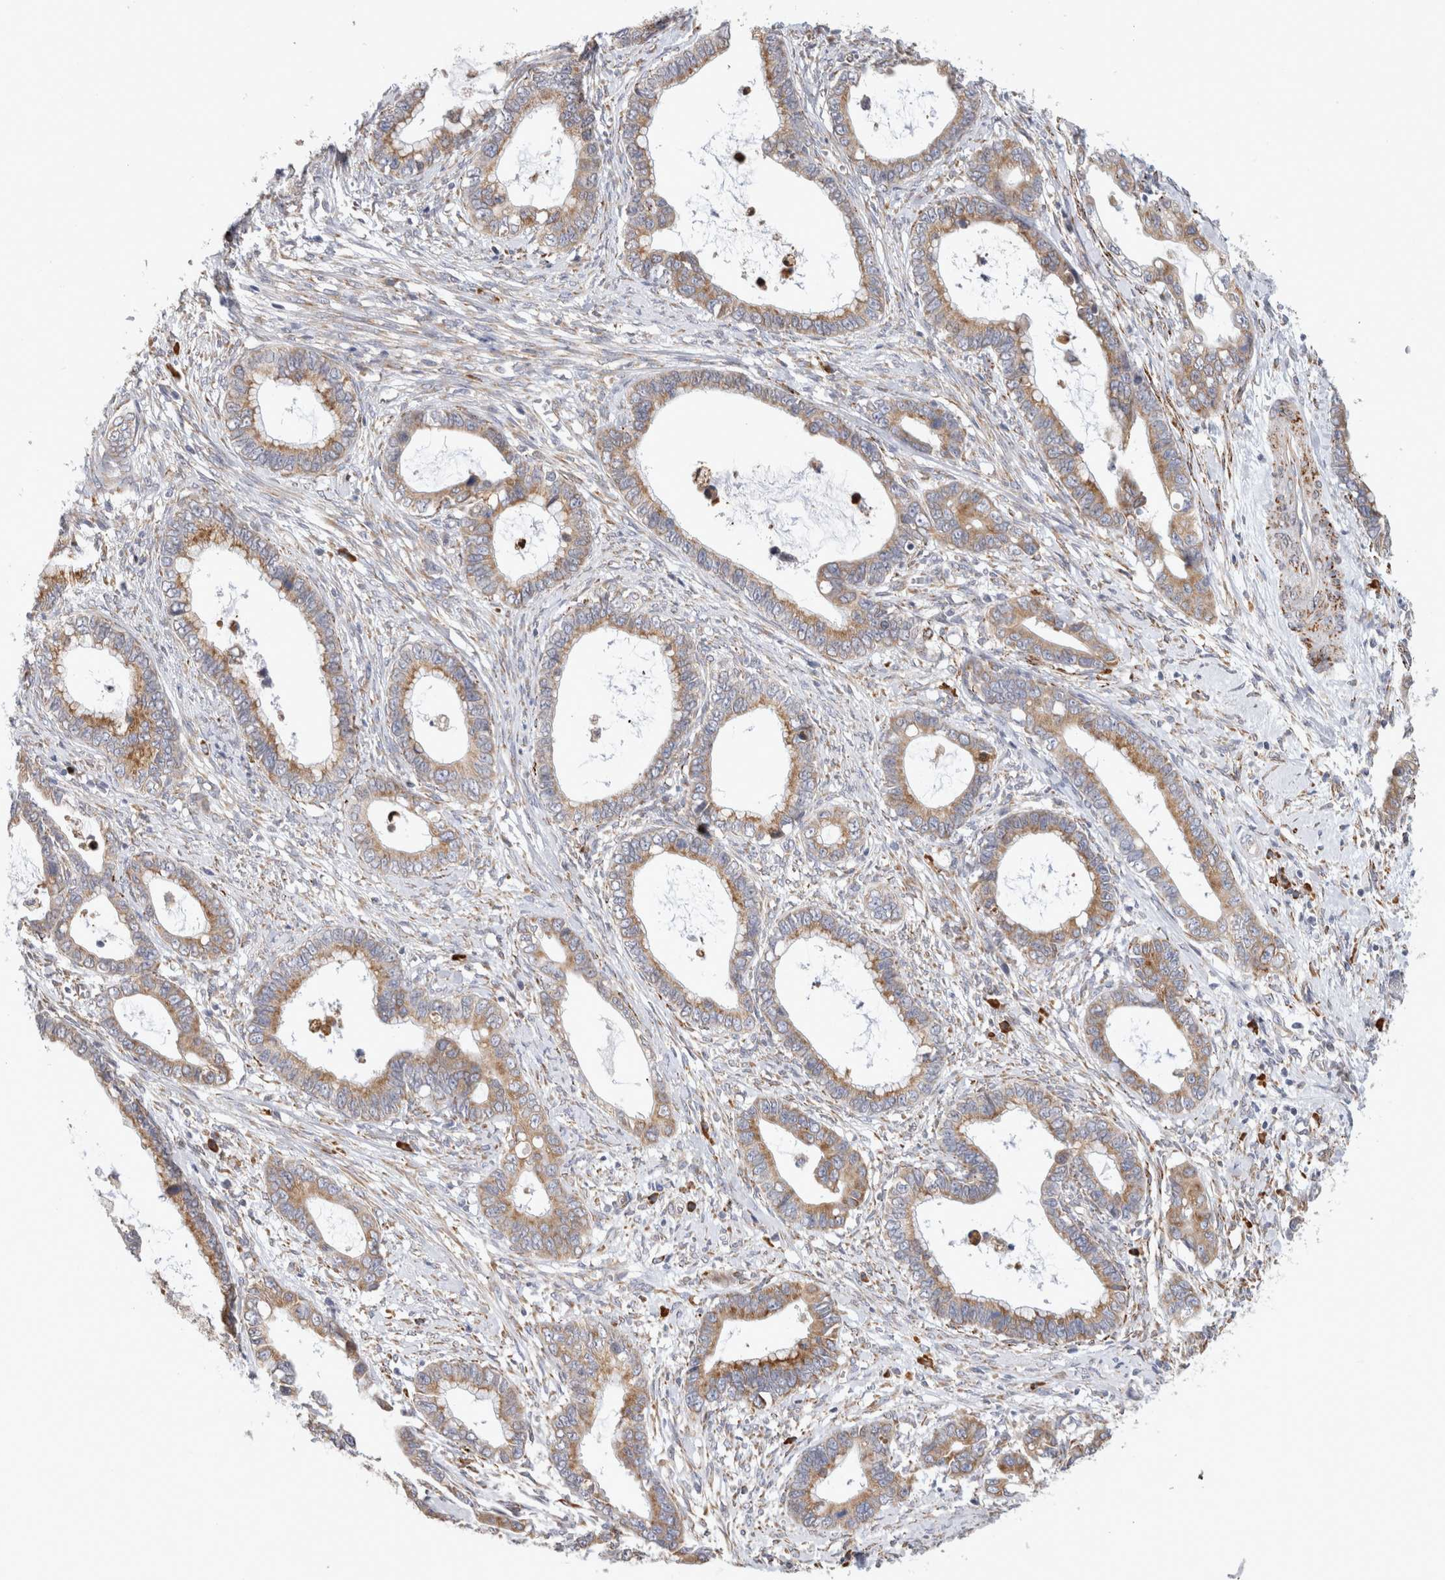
{"staining": {"intensity": "moderate", "quantity": ">75%", "location": "cytoplasmic/membranous"}, "tissue": "cervical cancer", "cell_type": "Tumor cells", "image_type": "cancer", "snomed": [{"axis": "morphology", "description": "Adenocarcinoma, NOS"}, {"axis": "topography", "description": "Cervix"}], "caption": "The image exhibits staining of cervical cancer (adenocarcinoma), revealing moderate cytoplasmic/membranous protein expression (brown color) within tumor cells. (Brightfield microscopy of DAB IHC at high magnification).", "gene": "RPN2", "patient": {"sex": "female", "age": 44}}